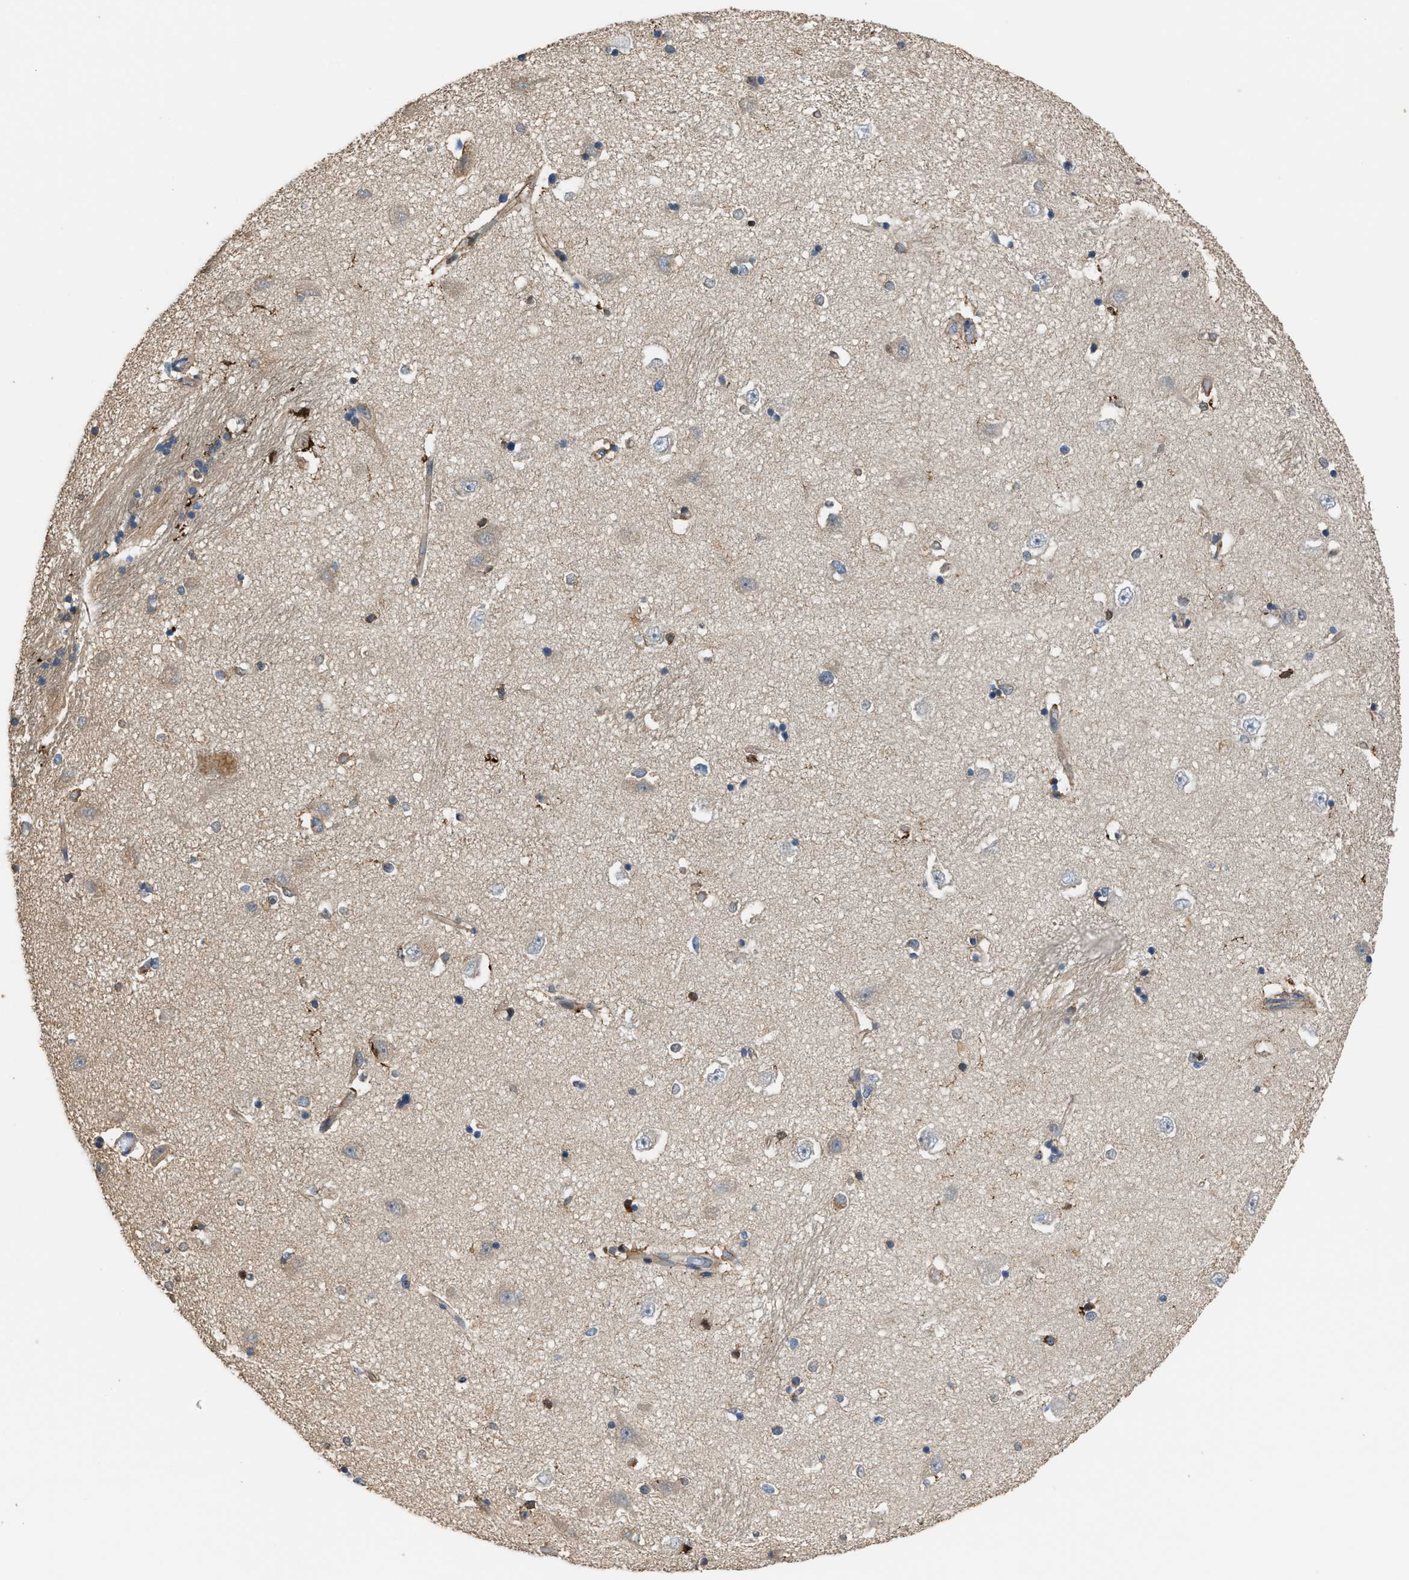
{"staining": {"intensity": "moderate", "quantity": "25%-75%", "location": "cytoplasmic/membranous"}, "tissue": "hippocampus", "cell_type": "Glial cells", "image_type": "normal", "snomed": [{"axis": "morphology", "description": "Normal tissue, NOS"}, {"axis": "topography", "description": "Hippocampus"}], "caption": "IHC image of unremarkable human hippocampus stained for a protein (brown), which shows medium levels of moderate cytoplasmic/membranous staining in about 25%-75% of glial cells.", "gene": "ATIC", "patient": {"sex": "male", "age": 45}}